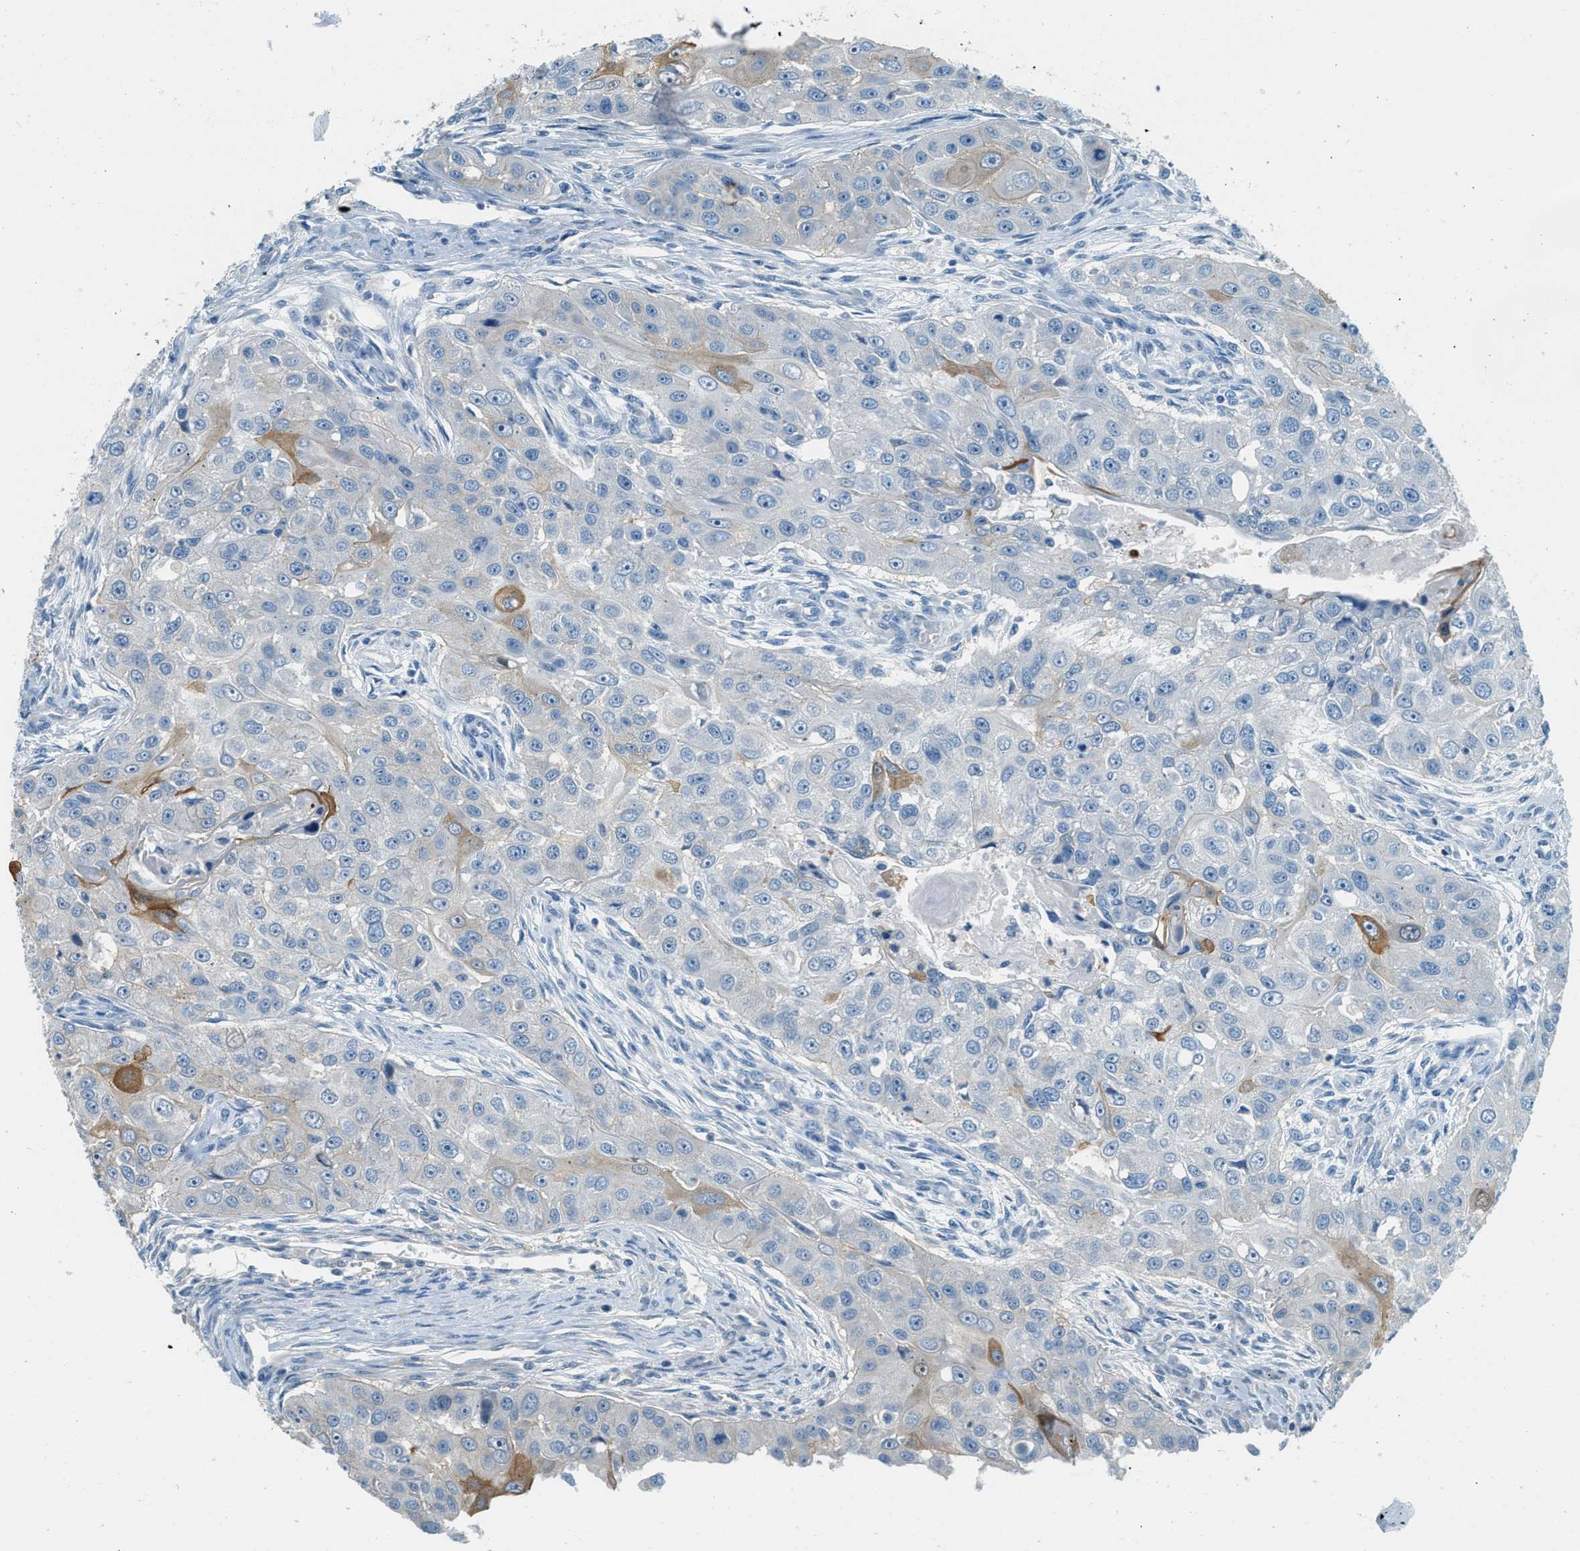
{"staining": {"intensity": "moderate", "quantity": "<25%", "location": "cytoplasmic/membranous"}, "tissue": "head and neck cancer", "cell_type": "Tumor cells", "image_type": "cancer", "snomed": [{"axis": "morphology", "description": "Normal tissue, NOS"}, {"axis": "morphology", "description": "Squamous cell carcinoma, NOS"}, {"axis": "topography", "description": "Skeletal muscle"}, {"axis": "topography", "description": "Head-Neck"}], "caption": "Protein staining displays moderate cytoplasmic/membranous staining in approximately <25% of tumor cells in head and neck squamous cell carcinoma. The staining was performed using DAB (3,3'-diaminobenzidine) to visualize the protein expression in brown, while the nuclei were stained in blue with hematoxylin (Magnification: 20x).", "gene": "ZNF367", "patient": {"sex": "male", "age": 51}}